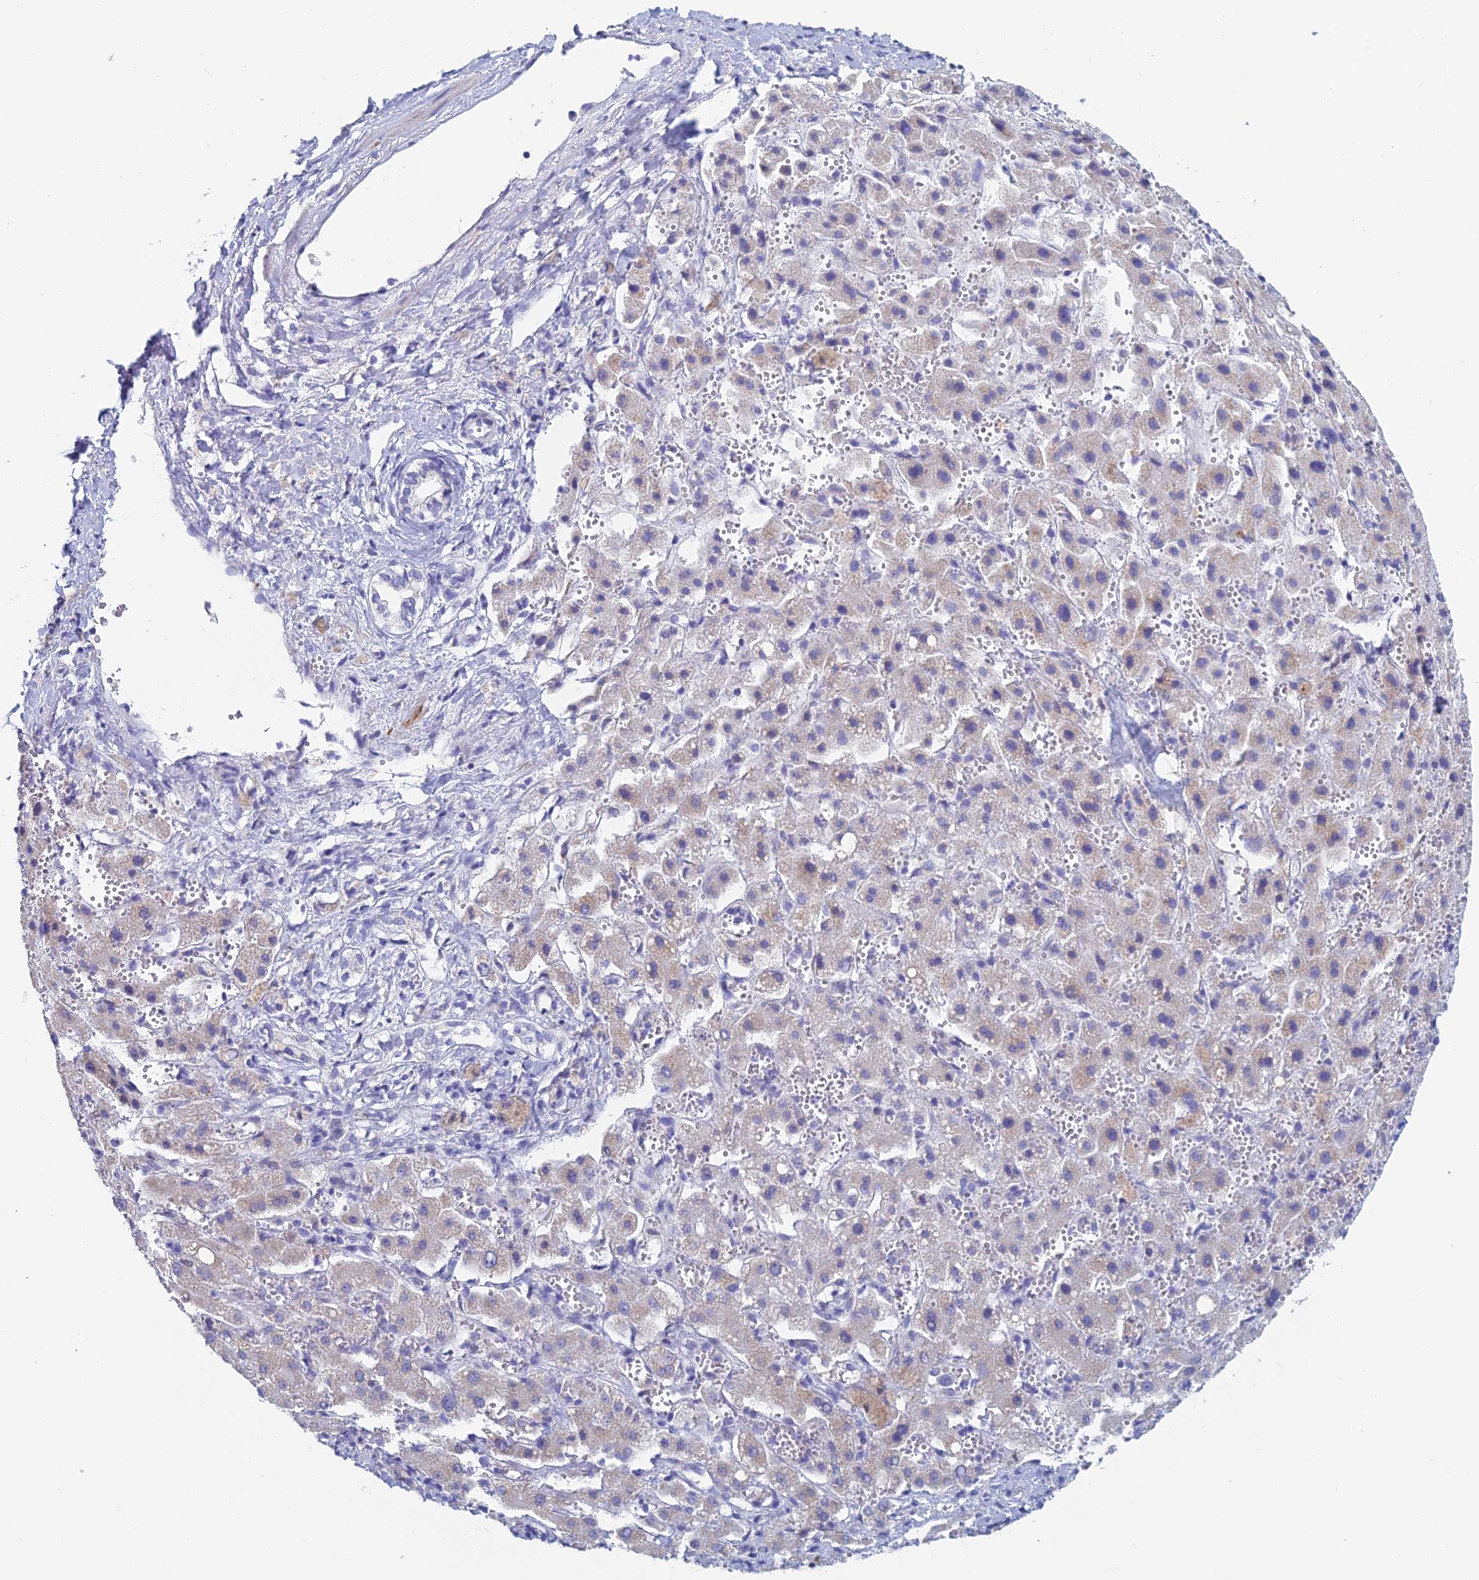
{"staining": {"intensity": "weak", "quantity": "<25%", "location": "cytoplasmic/membranous"}, "tissue": "liver cancer", "cell_type": "Tumor cells", "image_type": "cancer", "snomed": [{"axis": "morphology", "description": "Carcinoma, Hepatocellular, NOS"}, {"axis": "topography", "description": "Liver"}], "caption": "Photomicrograph shows no significant protein staining in tumor cells of liver cancer.", "gene": "ACSM1", "patient": {"sex": "female", "age": 58}}